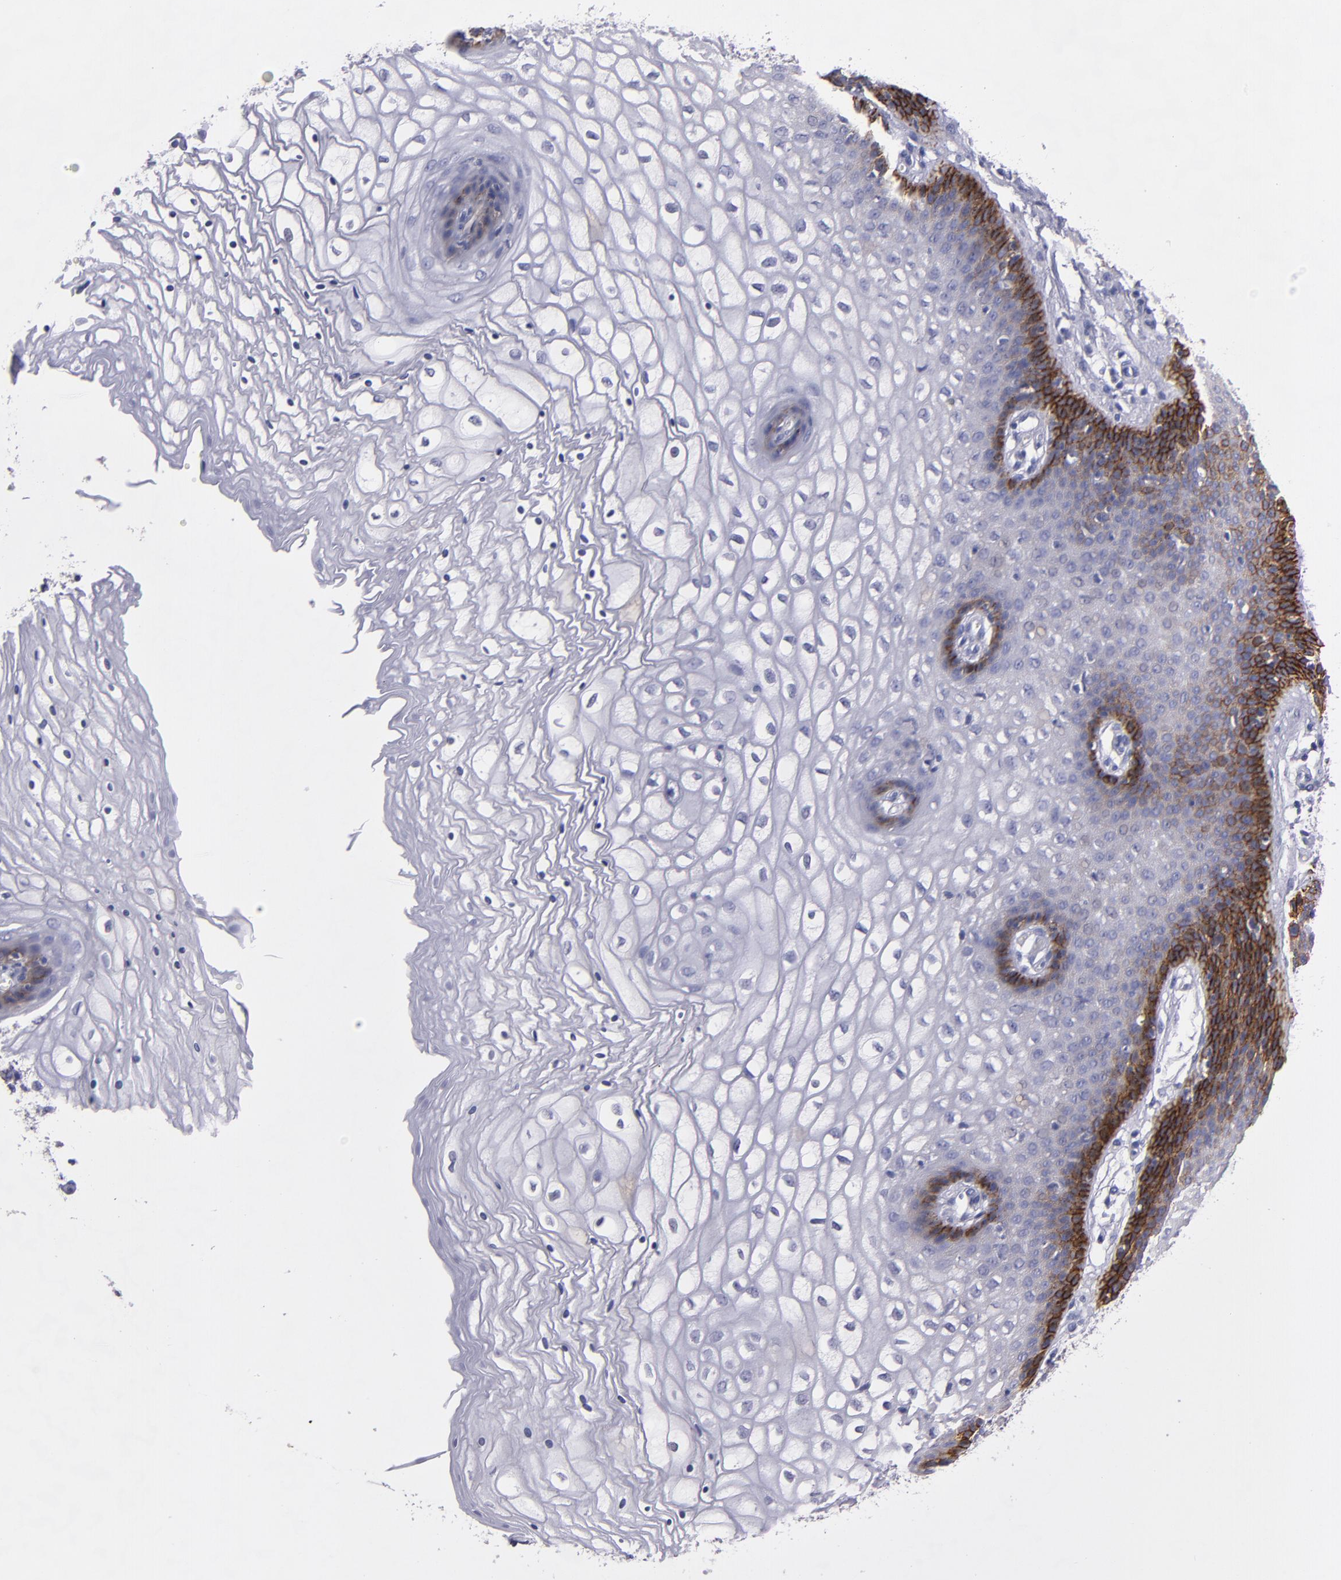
{"staining": {"intensity": "strong", "quantity": "<25%", "location": "cytoplasmic/membranous"}, "tissue": "vagina", "cell_type": "Squamous epithelial cells", "image_type": "normal", "snomed": [{"axis": "morphology", "description": "Normal tissue, NOS"}, {"axis": "topography", "description": "Vagina"}], "caption": "Protein staining displays strong cytoplasmic/membranous staining in about <25% of squamous epithelial cells in normal vagina. The staining was performed using DAB (3,3'-diaminobenzidine) to visualize the protein expression in brown, while the nuclei were stained in blue with hematoxylin (Magnification: 20x).", "gene": "CDH3", "patient": {"sex": "female", "age": 34}}